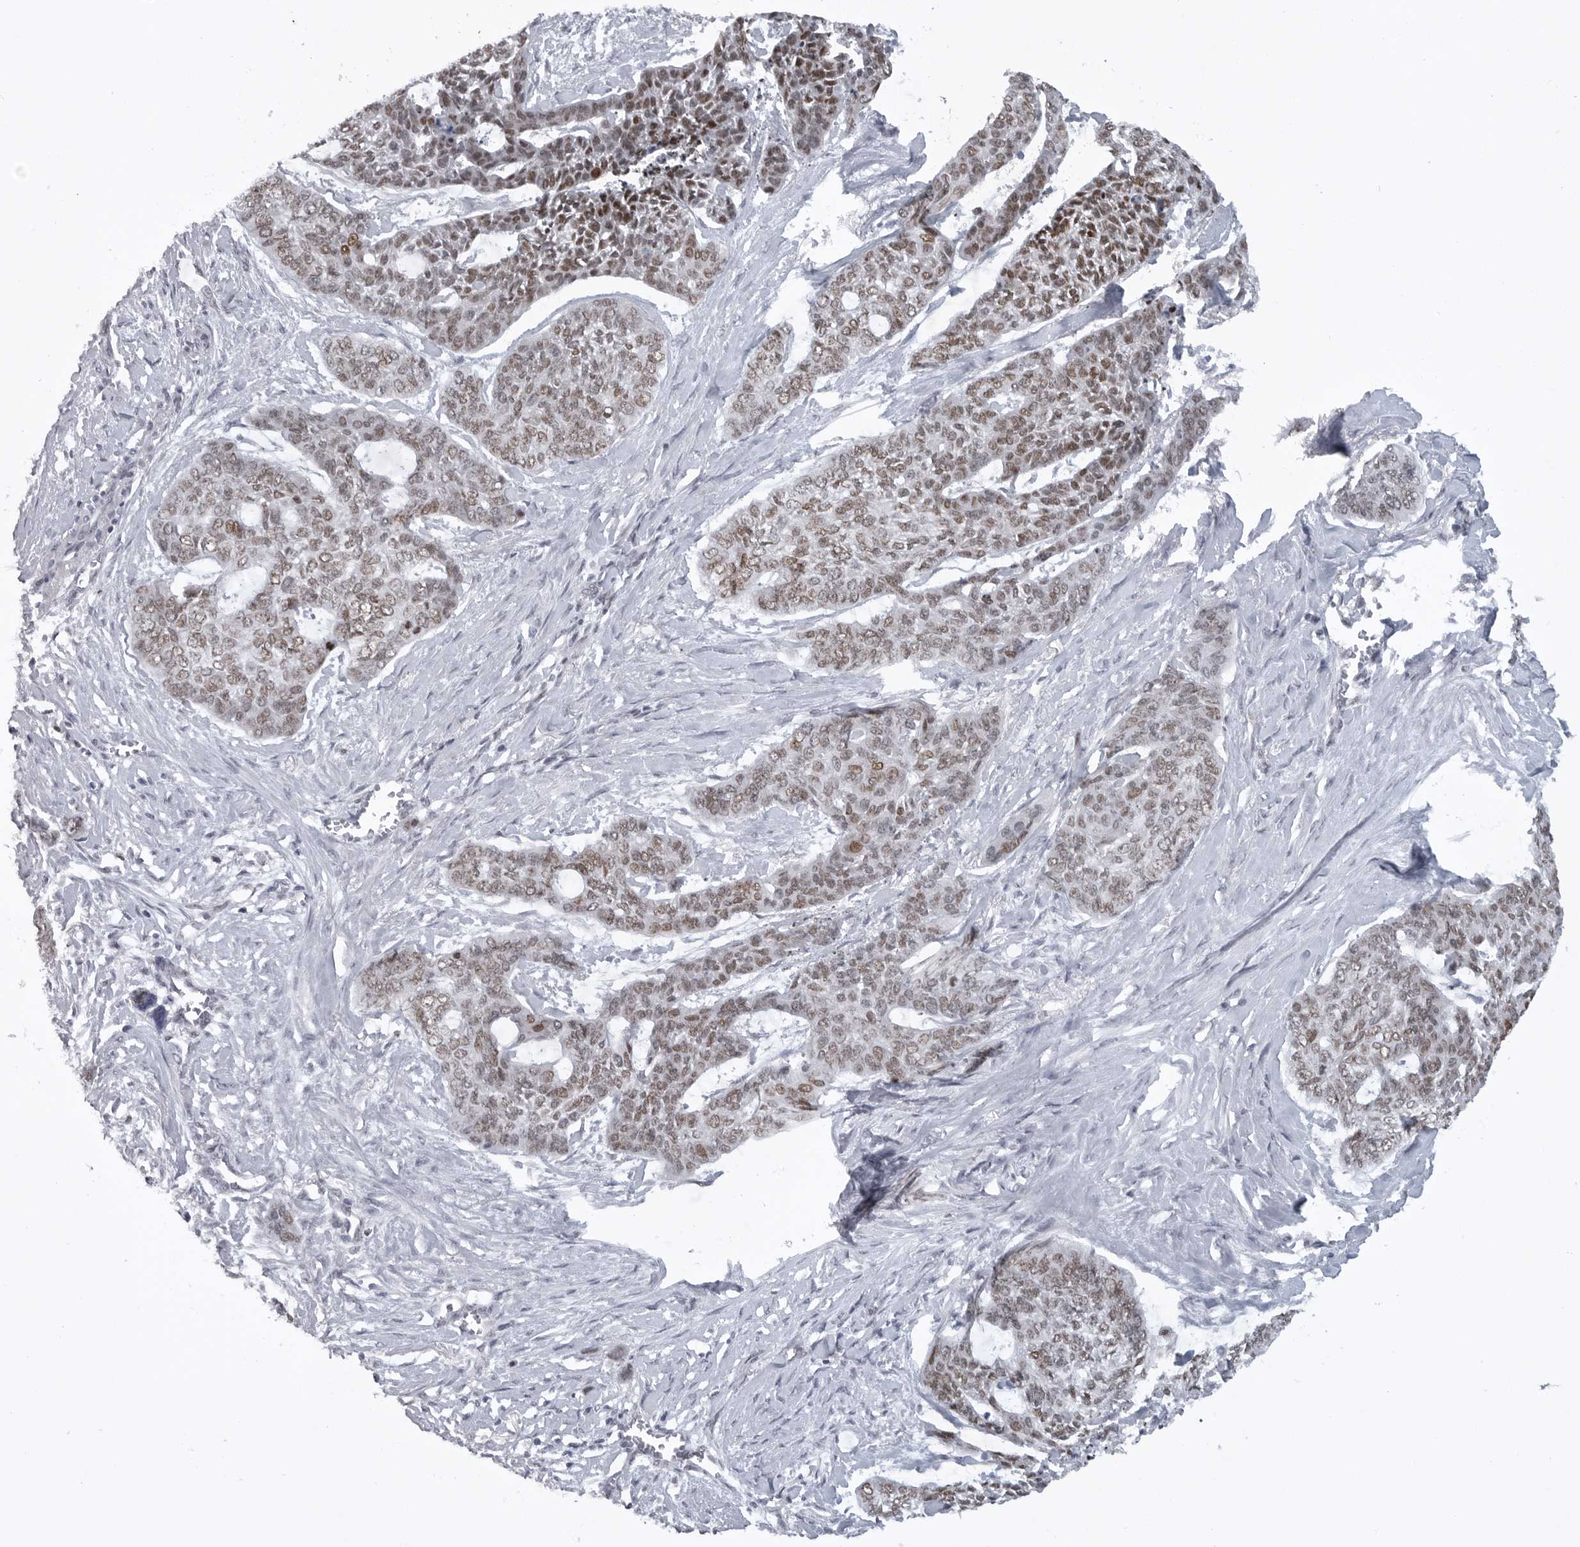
{"staining": {"intensity": "moderate", "quantity": "25%-75%", "location": "nuclear"}, "tissue": "skin cancer", "cell_type": "Tumor cells", "image_type": "cancer", "snomed": [{"axis": "morphology", "description": "Basal cell carcinoma"}, {"axis": "topography", "description": "Skin"}], "caption": "Protein positivity by immunohistochemistry displays moderate nuclear expression in about 25%-75% of tumor cells in skin cancer. Immunohistochemistry stains the protein of interest in brown and the nuclei are stained blue.", "gene": "HMGN3", "patient": {"sex": "female", "age": 64}}